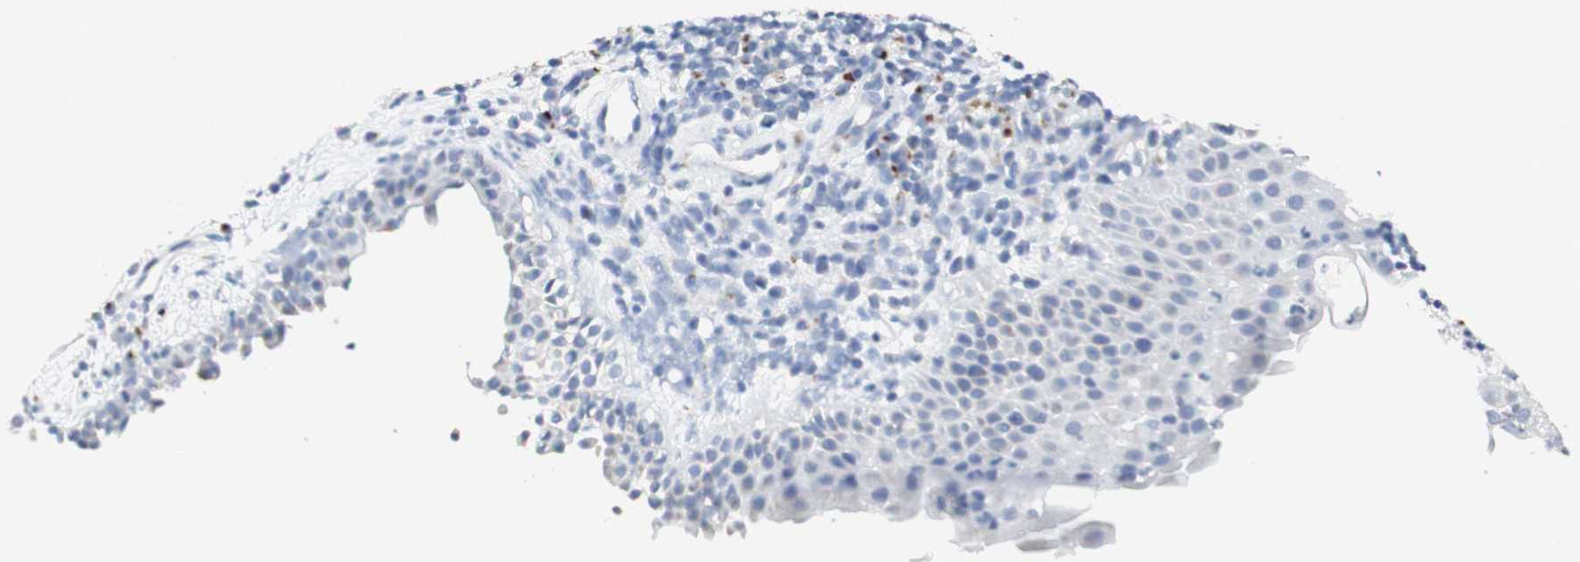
{"staining": {"intensity": "weak", "quantity": ">75%", "location": "cytoplasmic/membranous"}, "tissue": "nasopharynx", "cell_type": "Respiratory epithelial cells", "image_type": "normal", "snomed": [{"axis": "morphology", "description": "Normal tissue, NOS"}, {"axis": "topography", "description": "Nasopharynx"}], "caption": "An immunohistochemistry histopathology image of benign tissue is shown. Protein staining in brown shows weak cytoplasmic/membranous positivity in nasopharynx within respiratory epithelial cells. The staining was performed using DAB, with brown indicating positive protein expression. Nuclei are stained blue with hematoxylin.", "gene": "MANEA", "patient": {"sex": "female", "age": 51}}